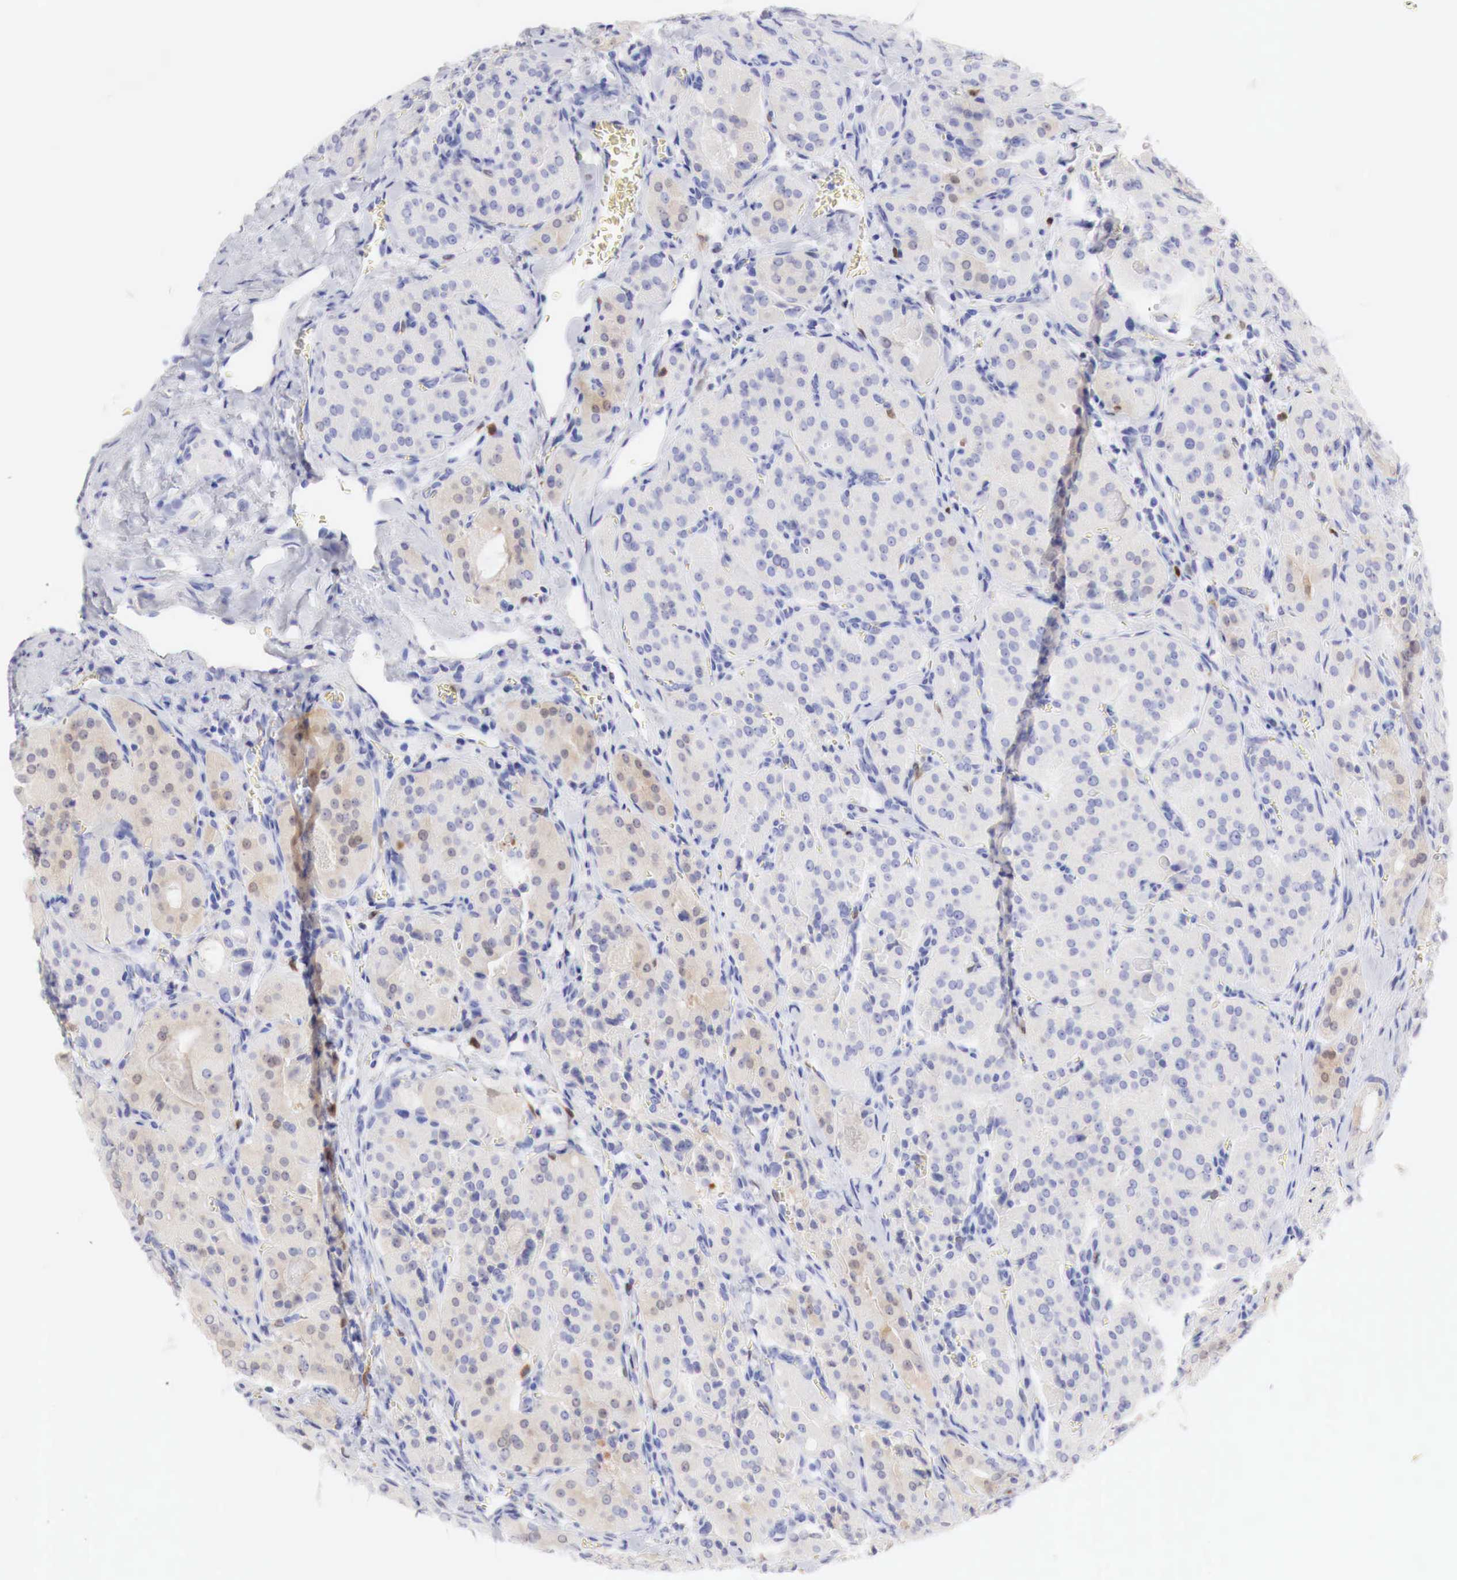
{"staining": {"intensity": "weak", "quantity": "<25%", "location": "cytoplasmic/membranous"}, "tissue": "thyroid cancer", "cell_type": "Tumor cells", "image_type": "cancer", "snomed": [{"axis": "morphology", "description": "Carcinoma, NOS"}, {"axis": "topography", "description": "Thyroid gland"}], "caption": "High power microscopy histopathology image of an IHC photomicrograph of thyroid cancer, revealing no significant expression in tumor cells.", "gene": "CDKN2A", "patient": {"sex": "male", "age": 76}}